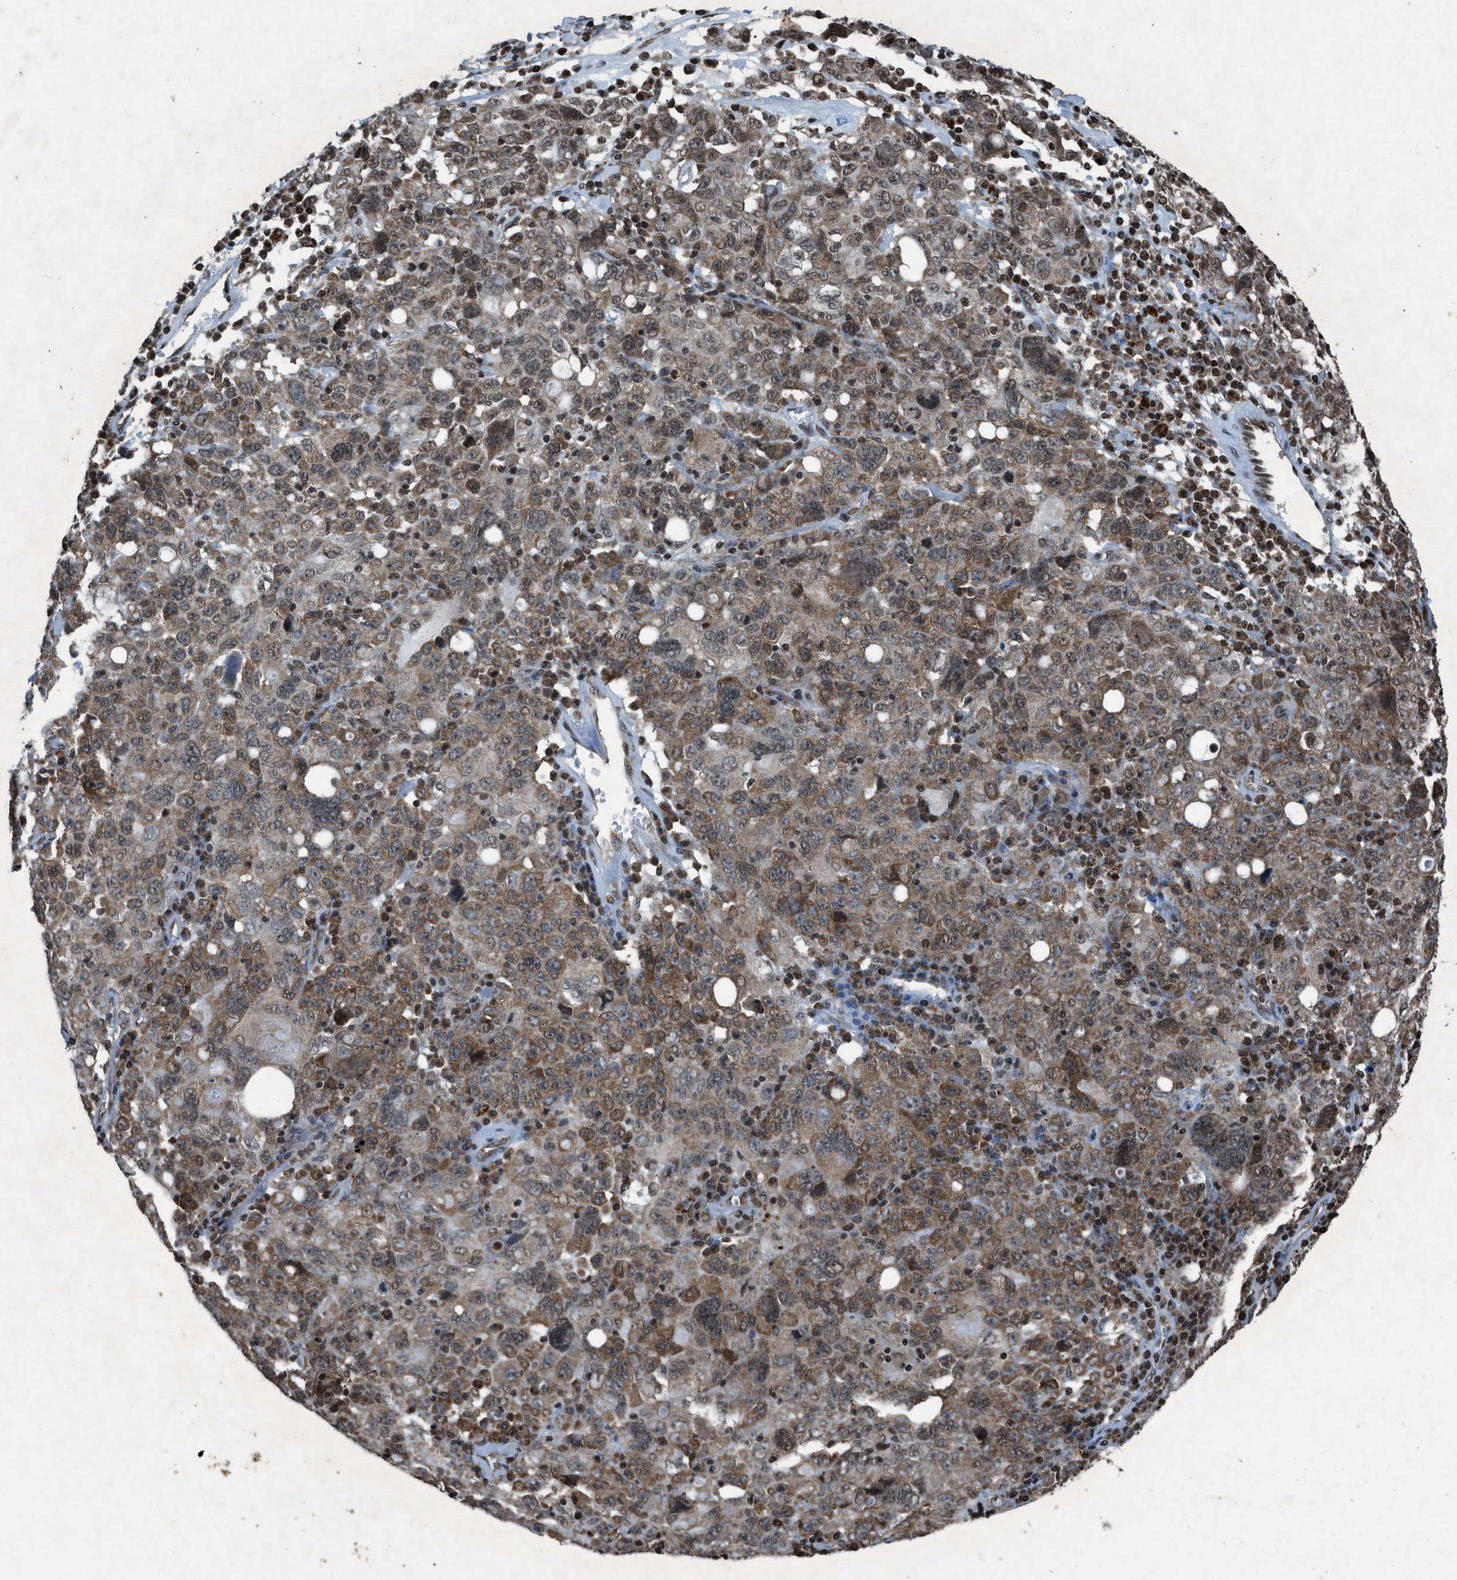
{"staining": {"intensity": "moderate", "quantity": "25%-75%", "location": "cytoplasmic/membranous,nuclear"}, "tissue": "ovarian cancer", "cell_type": "Tumor cells", "image_type": "cancer", "snomed": [{"axis": "morphology", "description": "Carcinoma, endometroid"}, {"axis": "topography", "description": "Ovary"}], "caption": "Brown immunohistochemical staining in human ovarian cancer demonstrates moderate cytoplasmic/membranous and nuclear positivity in approximately 25%-75% of tumor cells. (Brightfield microscopy of DAB IHC at high magnification).", "gene": "NXF1", "patient": {"sex": "female", "age": 62}}